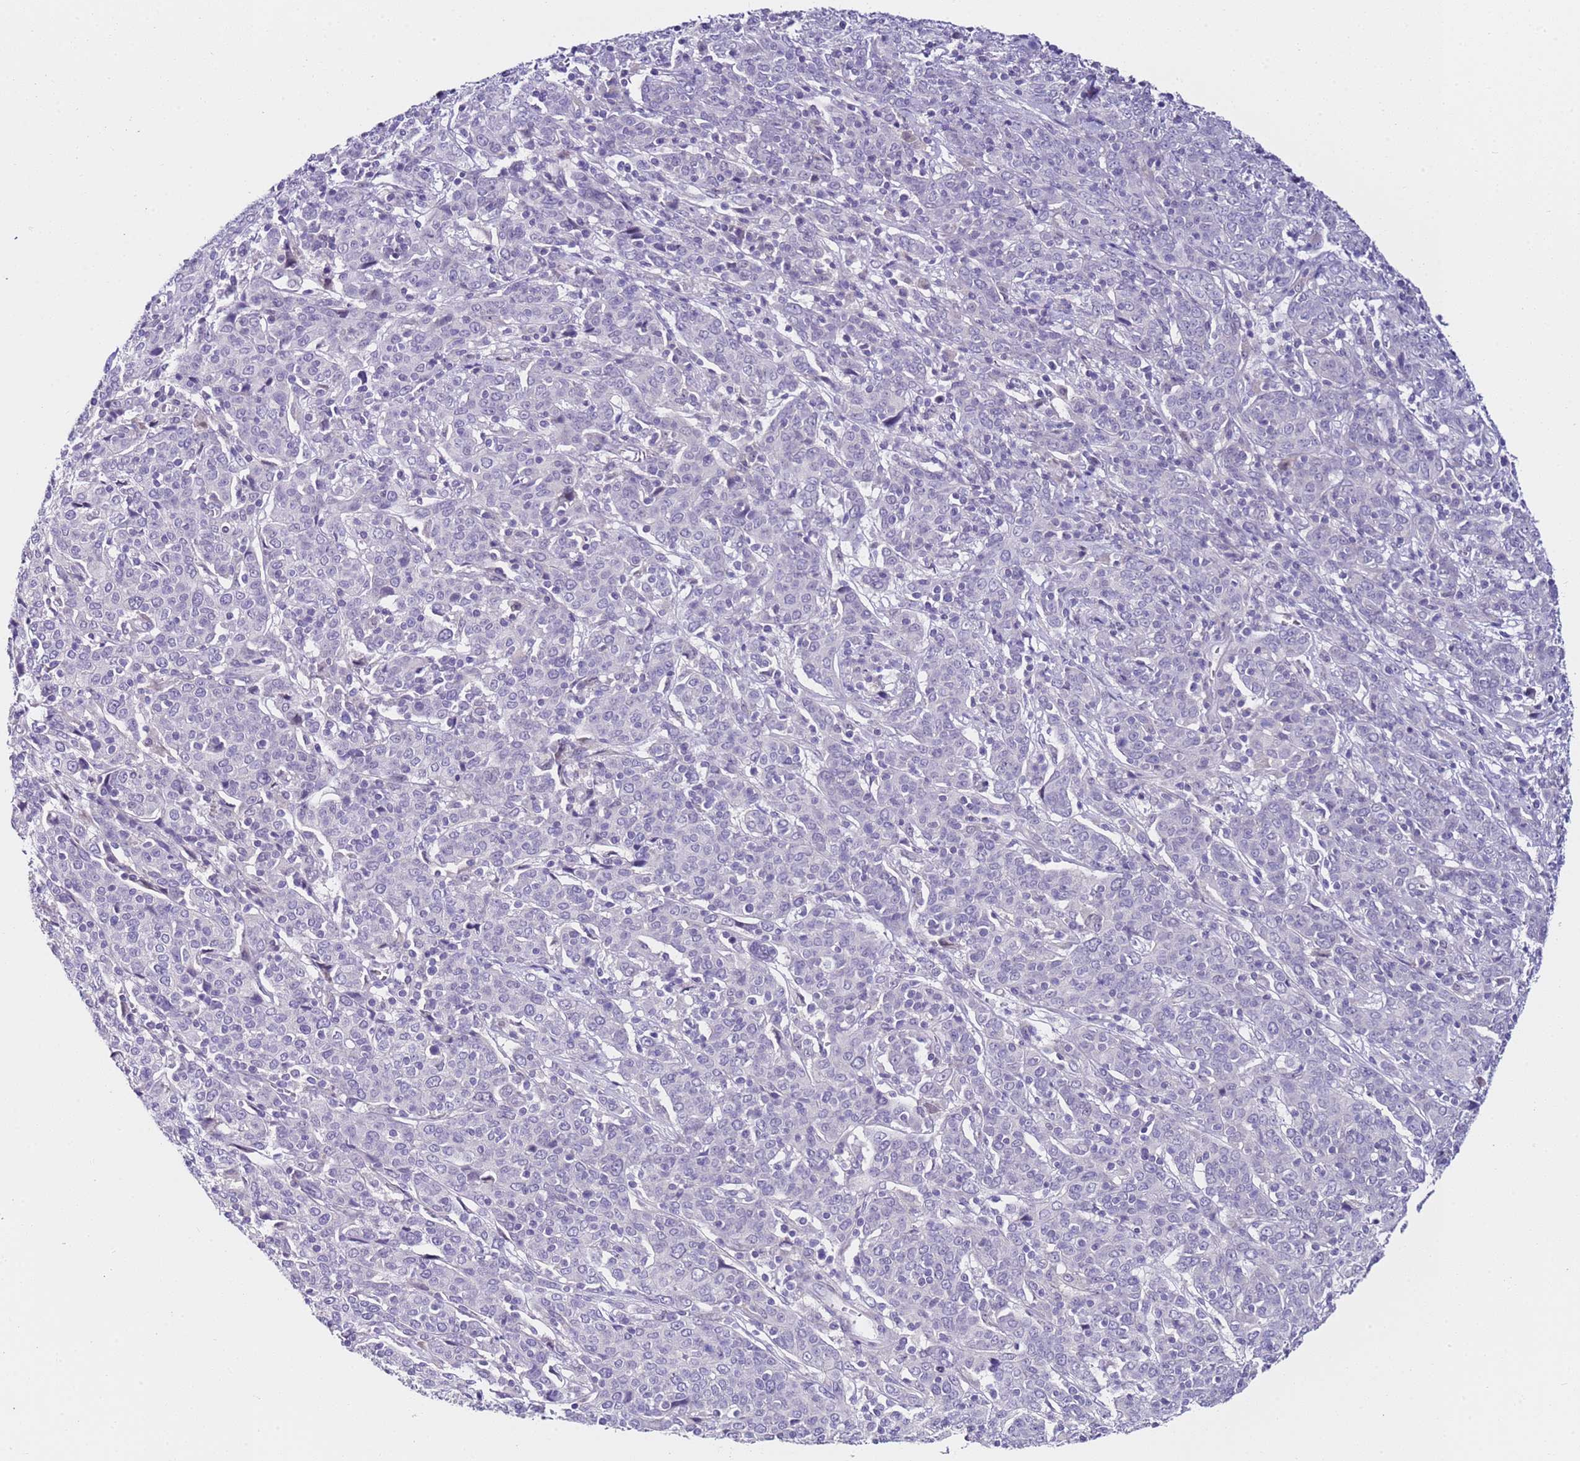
{"staining": {"intensity": "negative", "quantity": "none", "location": "none"}, "tissue": "cervical cancer", "cell_type": "Tumor cells", "image_type": "cancer", "snomed": [{"axis": "morphology", "description": "Squamous cell carcinoma, NOS"}, {"axis": "topography", "description": "Cervix"}], "caption": "Immunohistochemical staining of human cervical cancer (squamous cell carcinoma) exhibits no significant expression in tumor cells.", "gene": "HGD", "patient": {"sex": "female", "age": 67}}